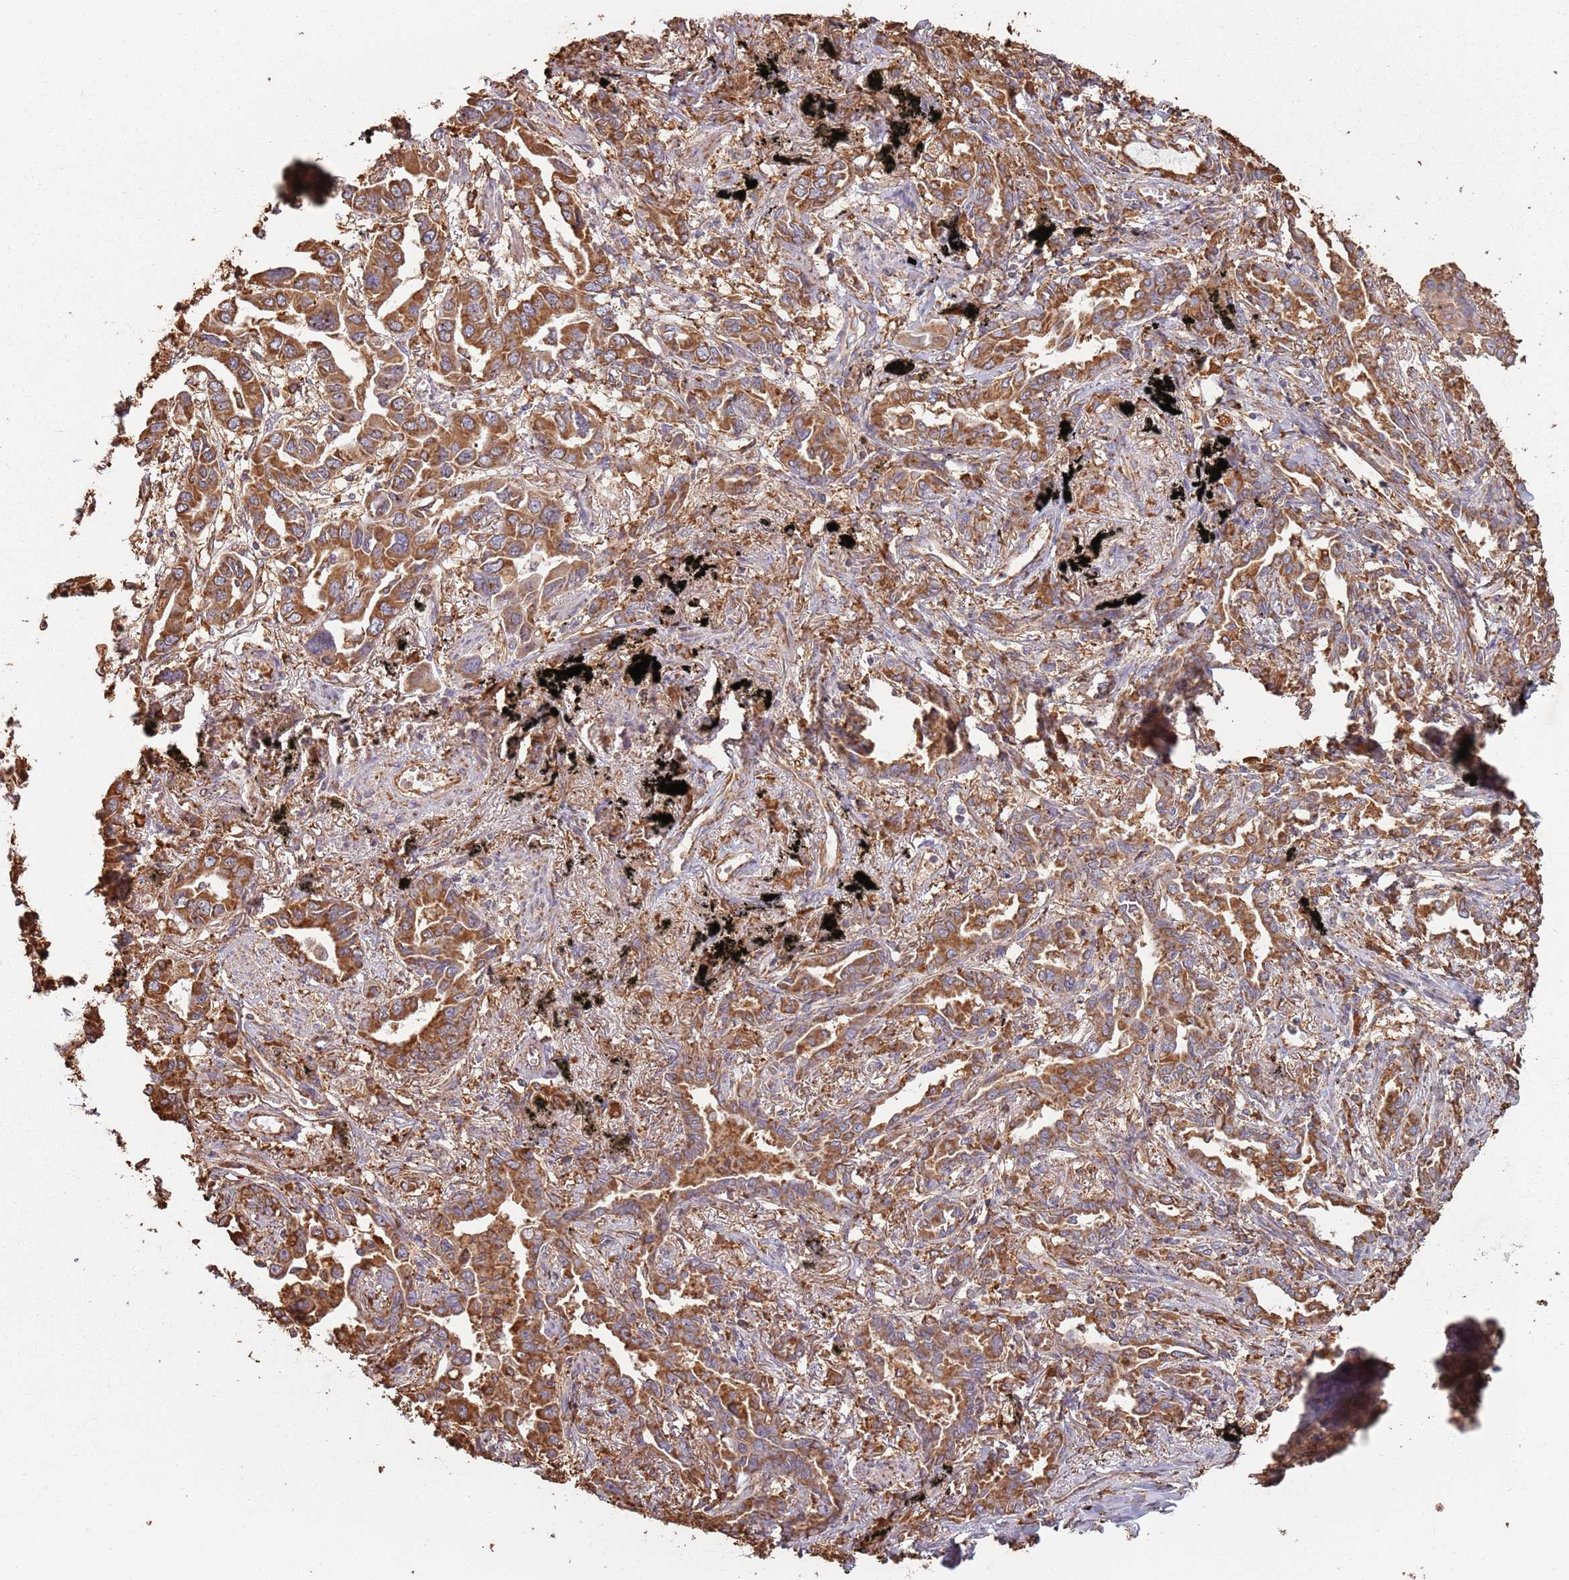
{"staining": {"intensity": "strong", "quantity": ">75%", "location": "cytoplasmic/membranous"}, "tissue": "lung cancer", "cell_type": "Tumor cells", "image_type": "cancer", "snomed": [{"axis": "morphology", "description": "Adenocarcinoma, NOS"}, {"axis": "topography", "description": "Lung"}], "caption": "Adenocarcinoma (lung) was stained to show a protein in brown. There is high levels of strong cytoplasmic/membranous staining in about >75% of tumor cells.", "gene": "ATOSB", "patient": {"sex": "male", "age": 67}}